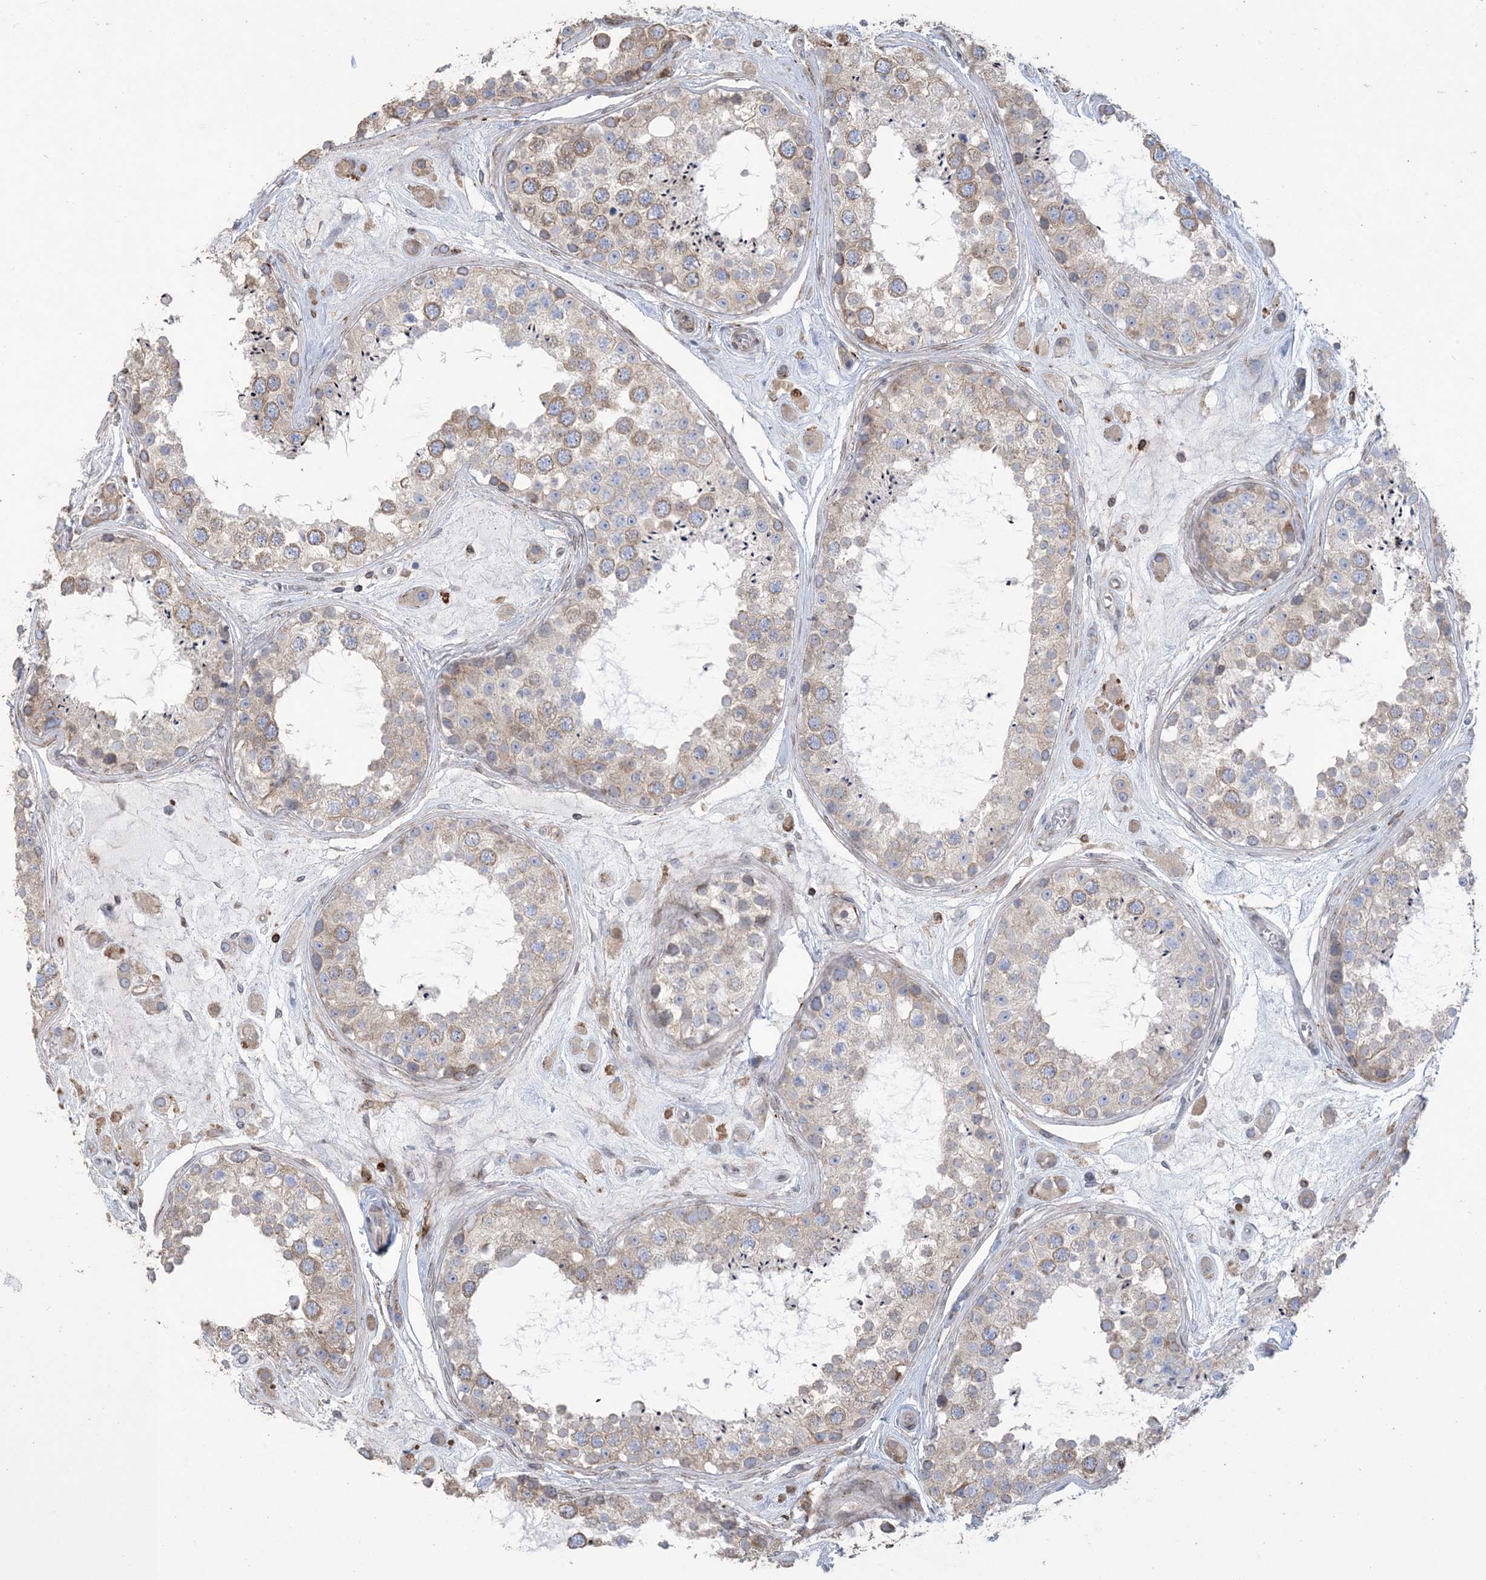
{"staining": {"intensity": "moderate", "quantity": "25%-75%", "location": "cytoplasmic/membranous"}, "tissue": "testis", "cell_type": "Cells in seminiferous ducts", "image_type": "normal", "snomed": [{"axis": "morphology", "description": "Normal tissue, NOS"}, {"axis": "topography", "description": "Testis"}], "caption": "IHC image of unremarkable testis: testis stained using immunohistochemistry reveals medium levels of moderate protein expression localized specifically in the cytoplasmic/membranous of cells in seminiferous ducts, appearing as a cytoplasmic/membranous brown color.", "gene": "SHANK1", "patient": {"sex": "male", "age": 25}}